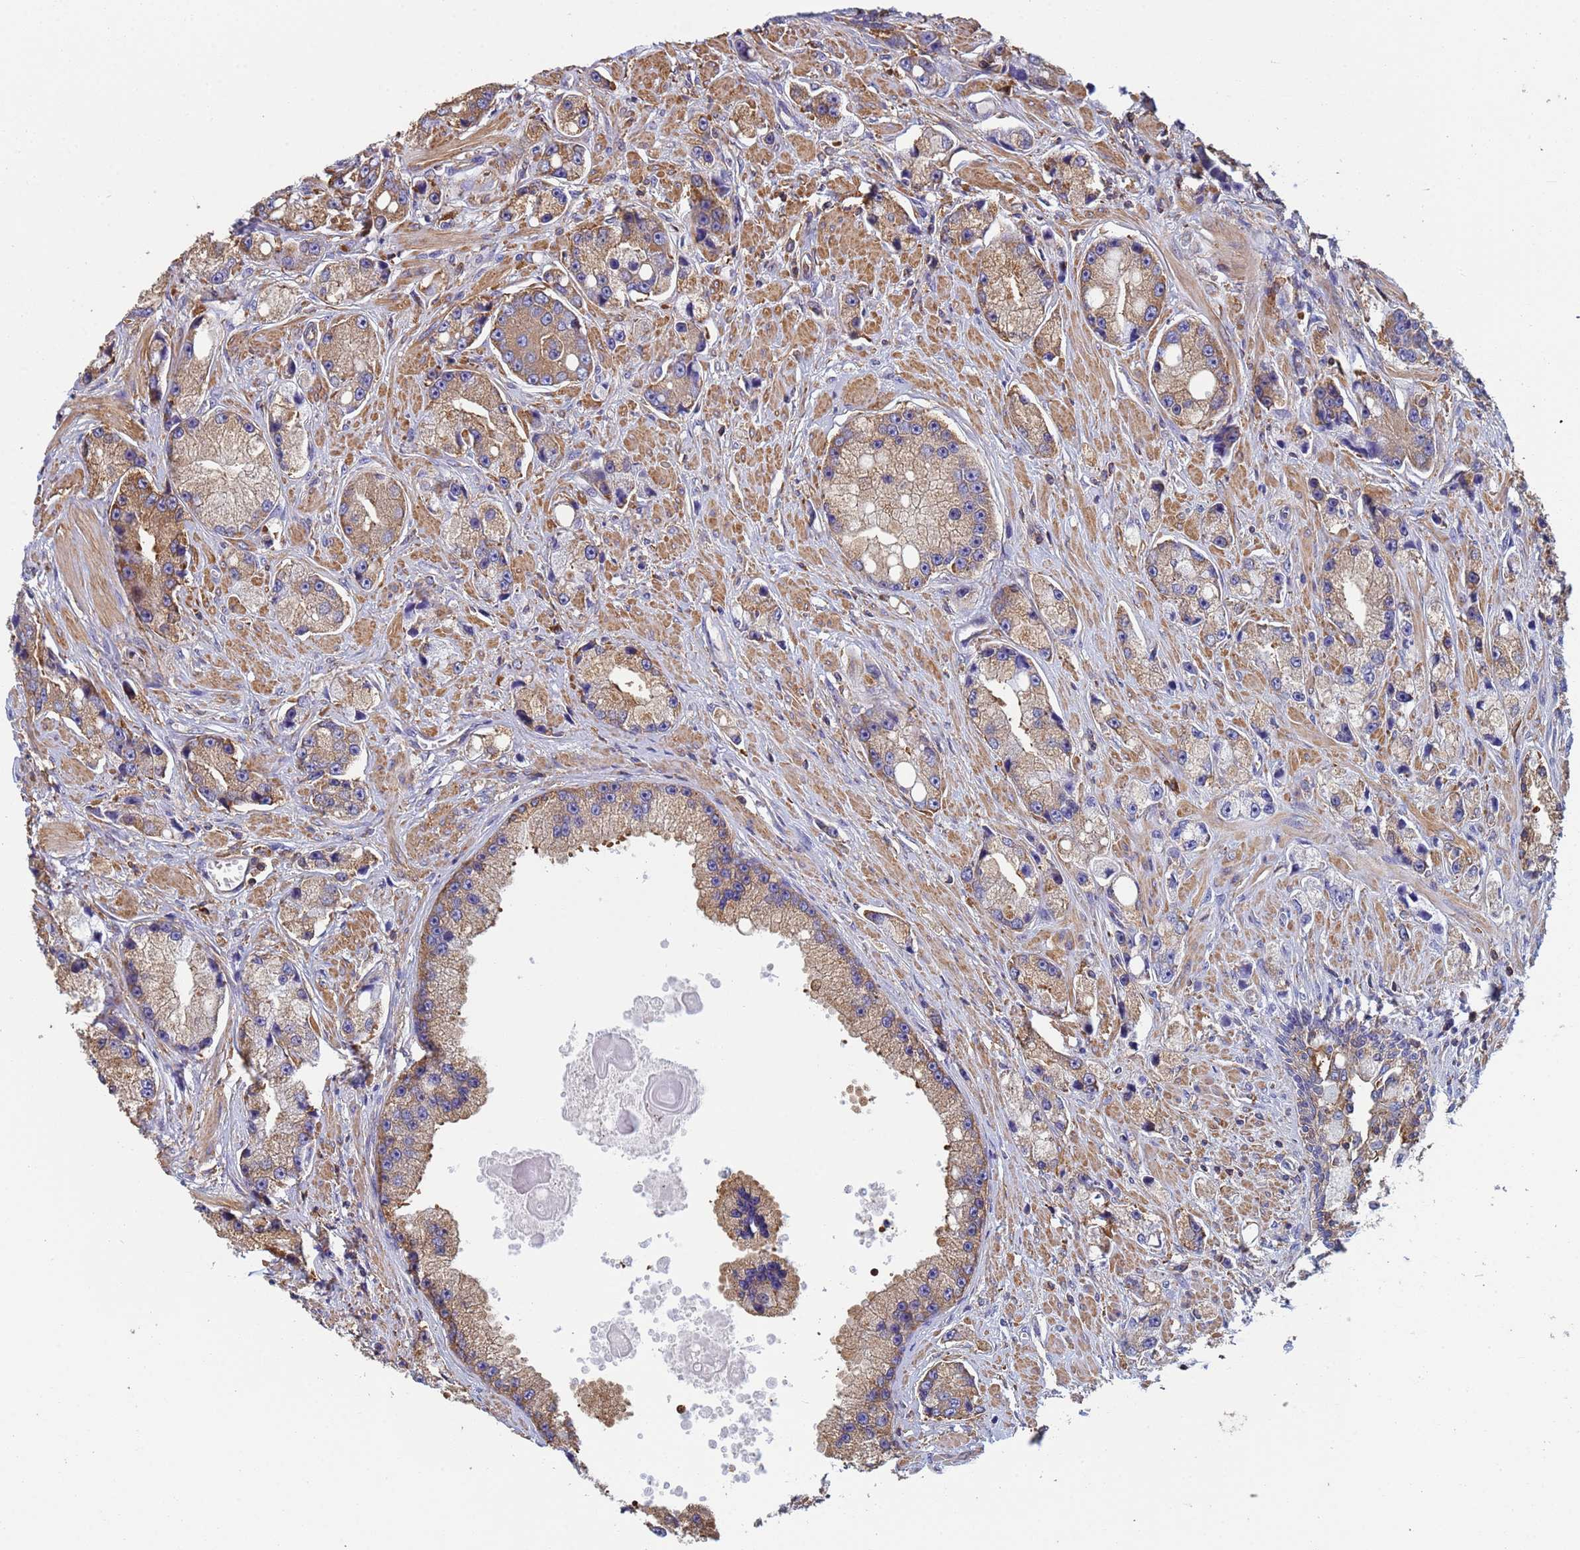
{"staining": {"intensity": "moderate", "quantity": ">75%", "location": "cytoplasmic/membranous"}, "tissue": "prostate cancer", "cell_type": "Tumor cells", "image_type": "cancer", "snomed": [{"axis": "morphology", "description": "Adenocarcinoma, High grade"}, {"axis": "topography", "description": "Prostate"}], "caption": "A brown stain labels moderate cytoplasmic/membranous positivity of a protein in human high-grade adenocarcinoma (prostate) tumor cells.", "gene": "ZNG1B", "patient": {"sex": "male", "age": 74}}